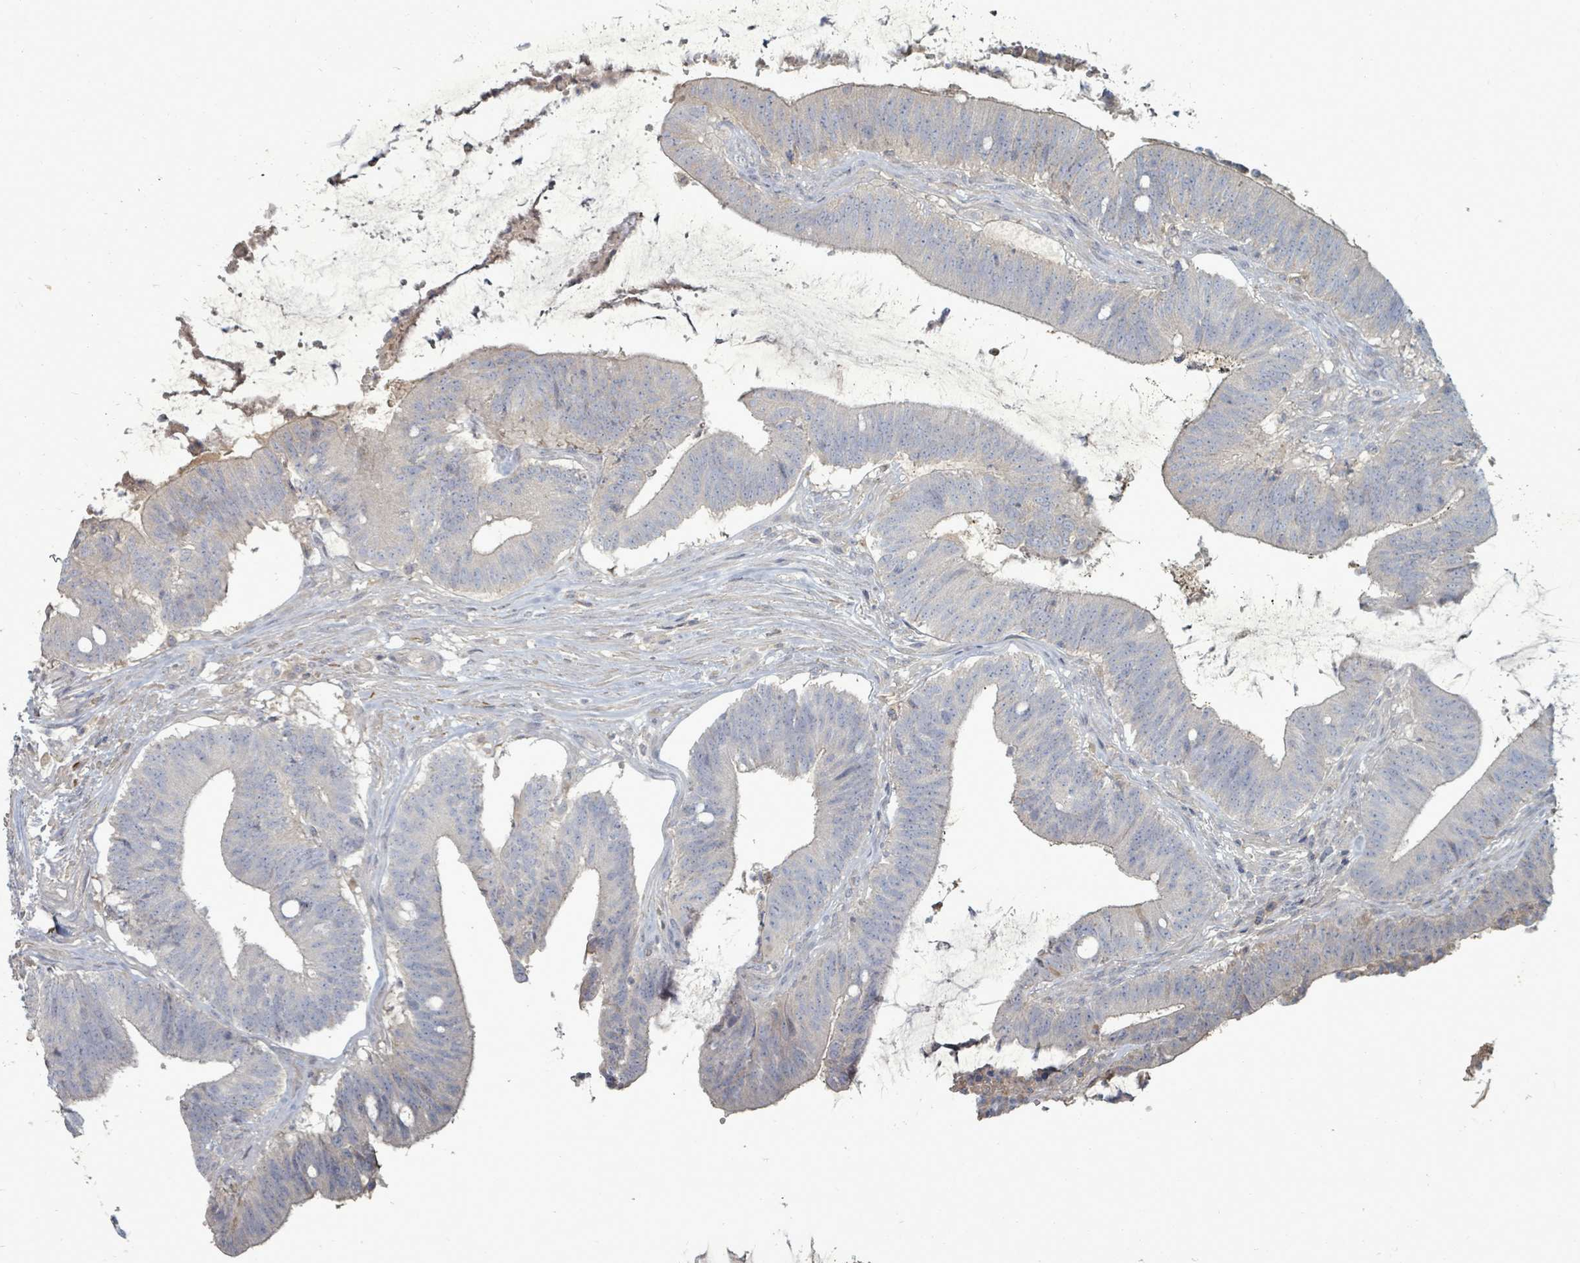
{"staining": {"intensity": "negative", "quantity": "none", "location": "none"}, "tissue": "colorectal cancer", "cell_type": "Tumor cells", "image_type": "cancer", "snomed": [{"axis": "morphology", "description": "Adenocarcinoma, NOS"}, {"axis": "topography", "description": "Colon"}], "caption": "Immunohistochemistry (IHC) micrograph of colorectal cancer stained for a protein (brown), which exhibits no staining in tumor cells. (Stains: DAB (3,3'-diaminobenzidine) IHC with hematoxylin counter stain, Microscopy: brightfield microscopy at high magnification).", "gene": "ARGFX", "patient": {"sex": "female", "age": 43}}